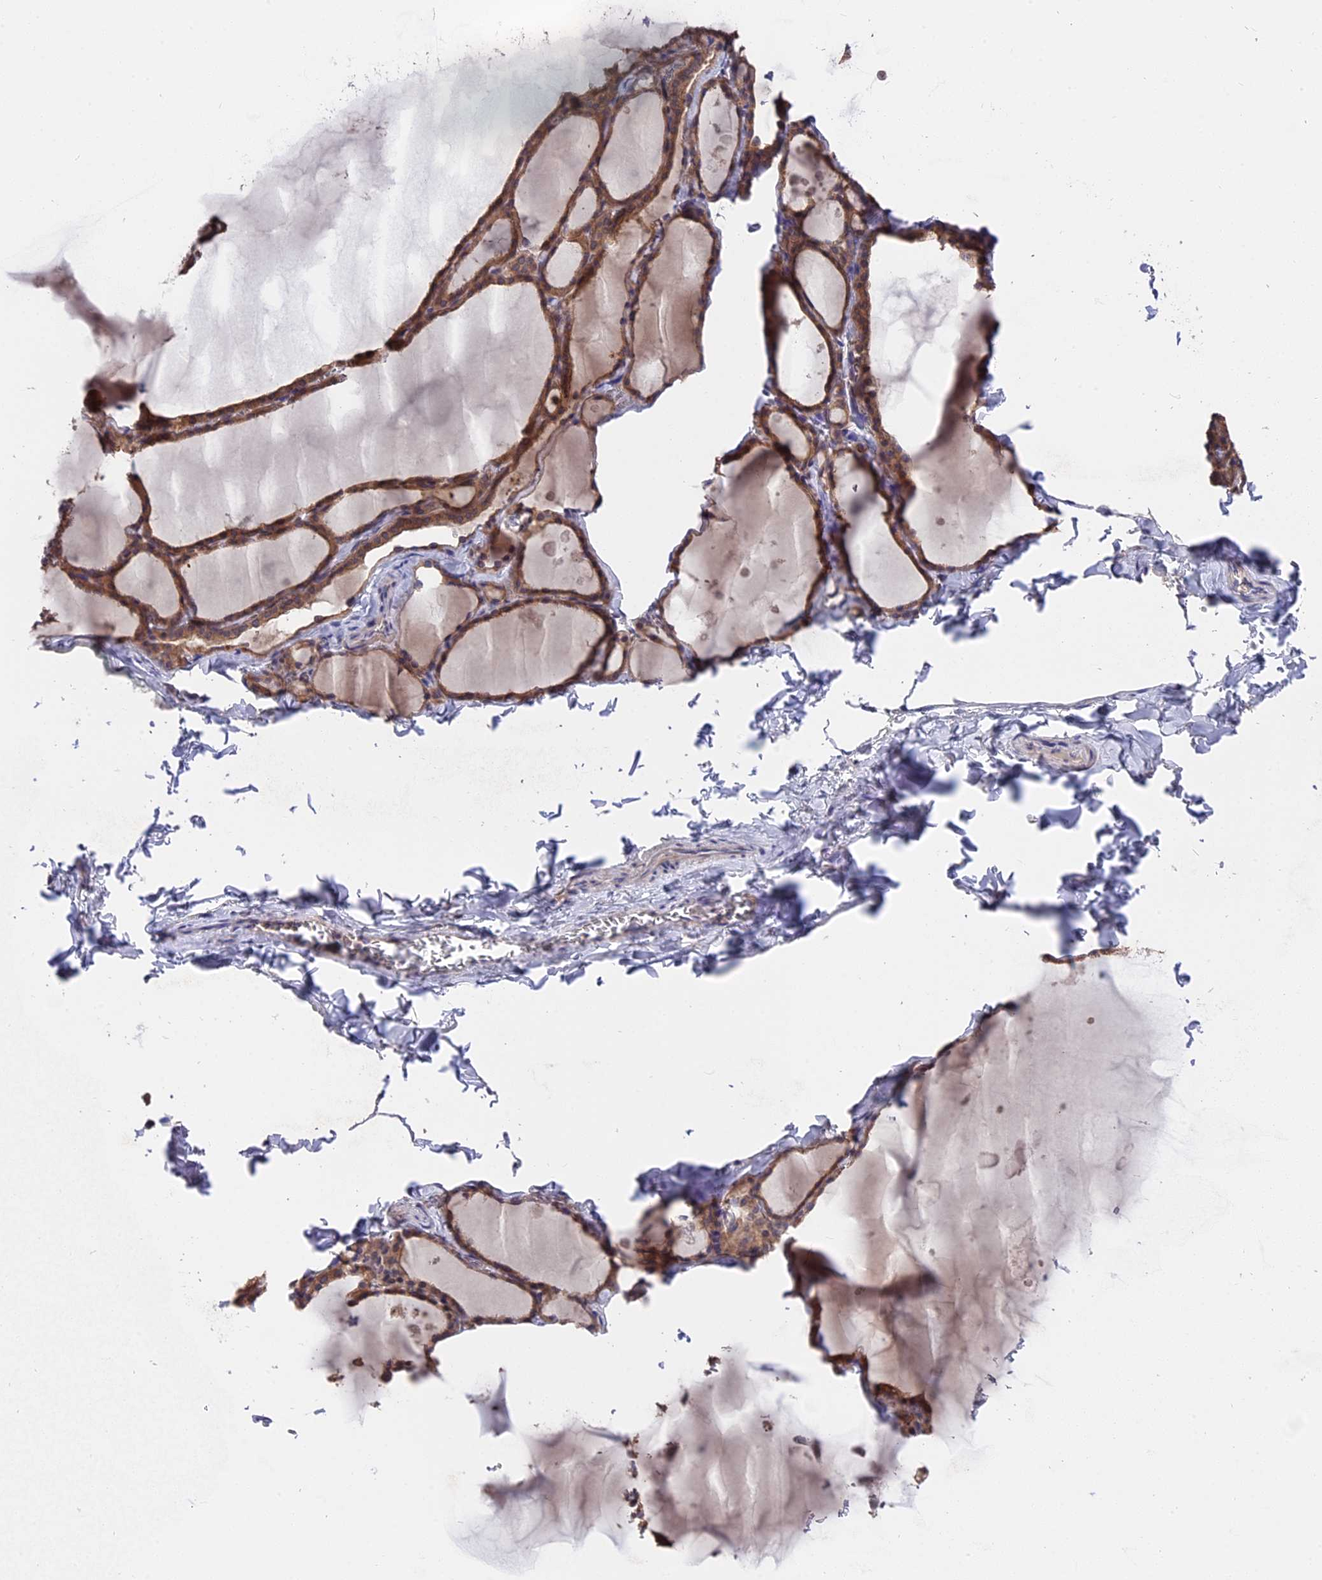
{"staining": {"intensity": "moderate", "quantity": ">75%", "location": "cytoplasmic/membranous"}, "tissue": "thyroid gland", "cell_type": "Glandular cells", "image_type": "normal", "snomed": [{"axis": "morphology", "description": "Normal tissue, NOS"}, {"axis": "topography", "description": "Thyroid gland"}], "caption": "Protein expression by immunohistochemistry reveals moderate cytoplasmic/membranous expression in approximately >75% of glandular cells in benign thyroid gland. Using DAB (brown) and hematoxylin (blue) stains, captured at high magnification using brightfield microscopy.", "gene": "ZCCHC2", "patient": {"sex": "male", "age": 56}}